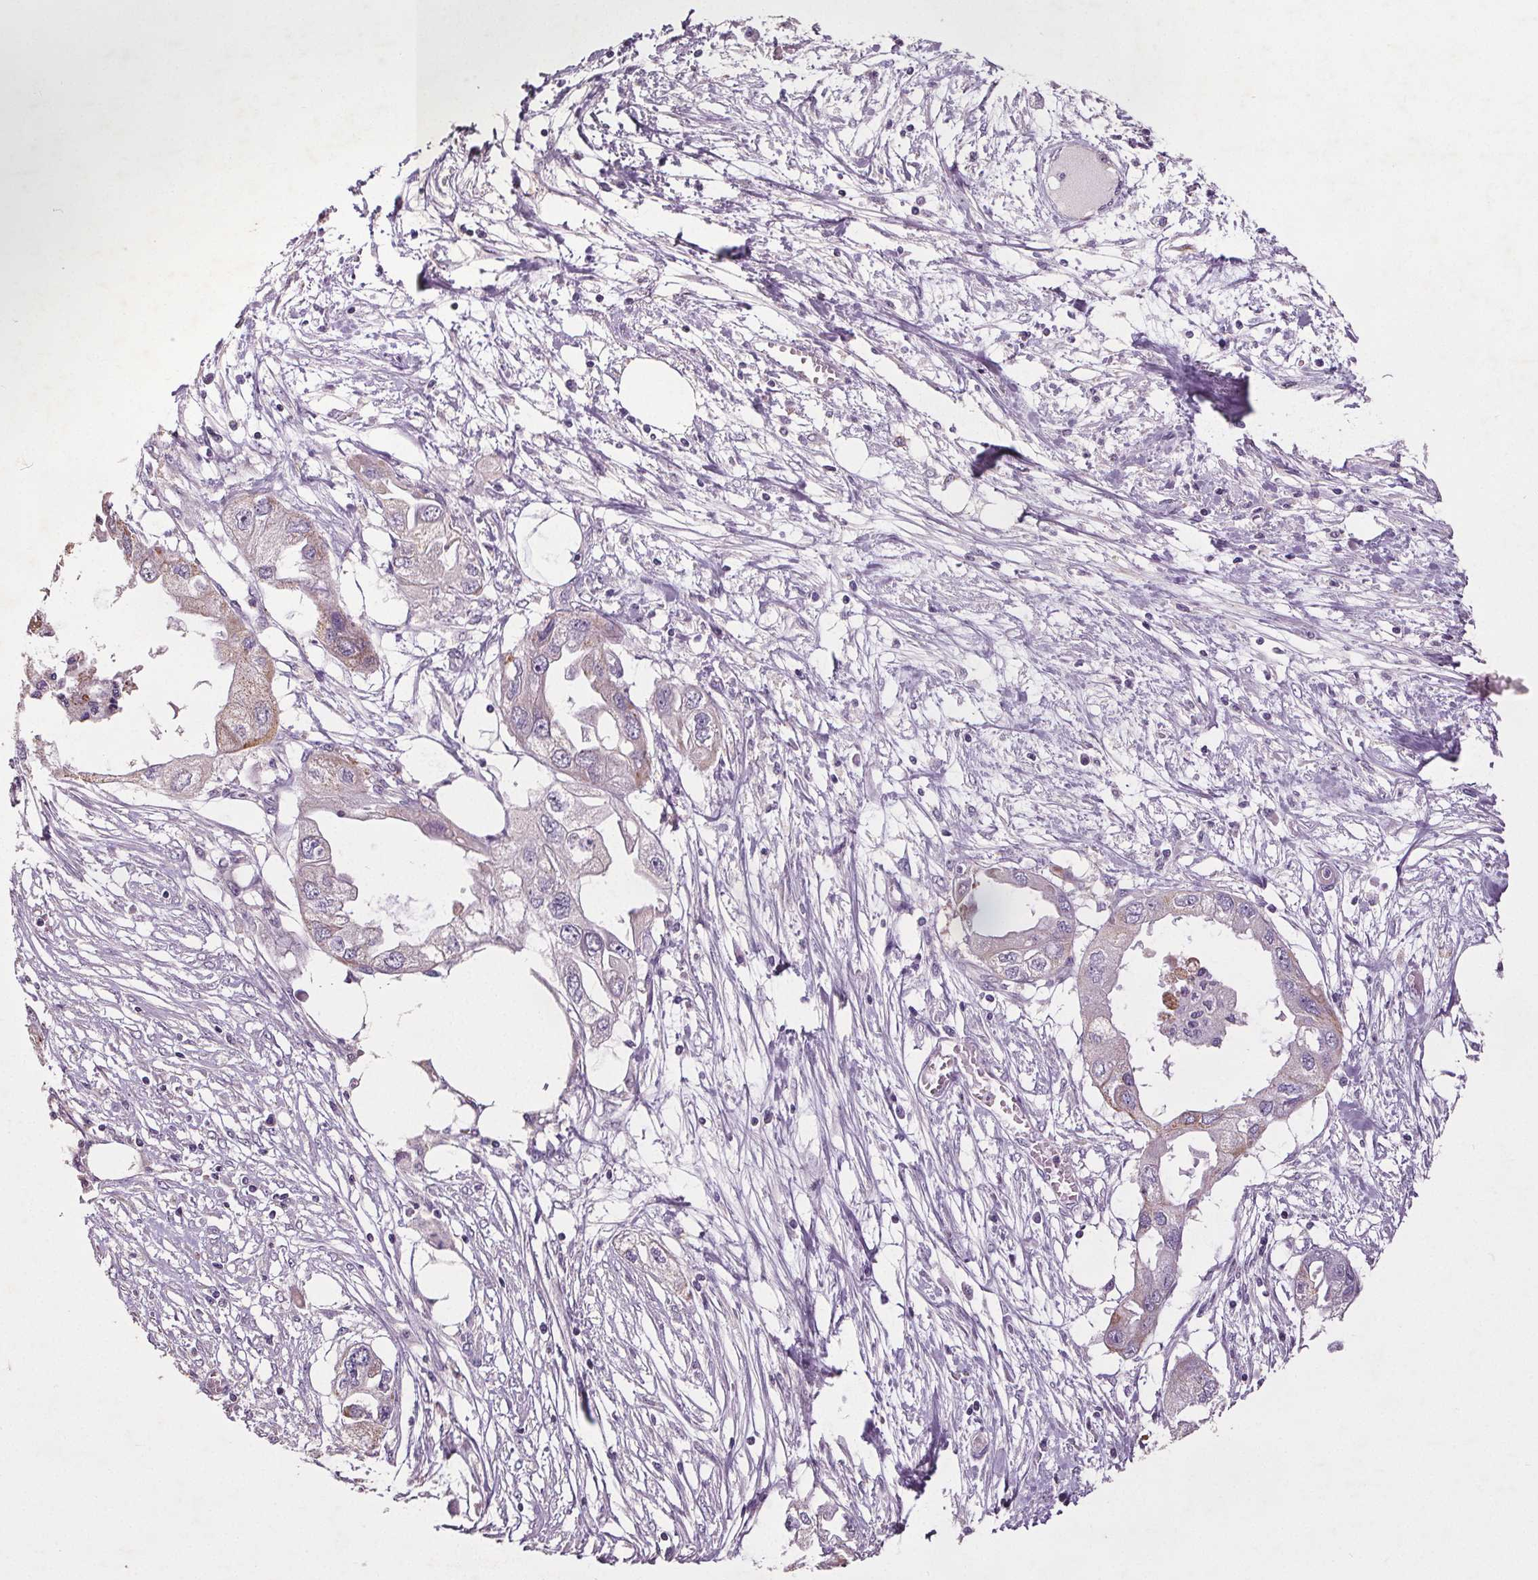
{"staining": {"intensity": "weak", "quantity": "25%-75%", "location": "cytoplasmic/membranous"}, "tissue": "endometrial cancer", "cell_type": "Tumor cells", "image_type": "cancer", "snomed": [{"axis": "morphology", "description": "Adenocarcinoma, NOS"}, {"axis": "morphology", "description": "Adenocarcinoma, metastatic, NOS"}, {"axis": "topography", "description": "Adipose tissue"}, {"axis": "topography", "description": "Endometrium"}], "caption": "This is a histology image of IHC staining of adenocarcinoma (endometrial), which shows weak staining in the cytoplasmic/membranous of tumor cells.", "gene": "GPIHBP1", "patient": {"sex": "female", "age": 67}}